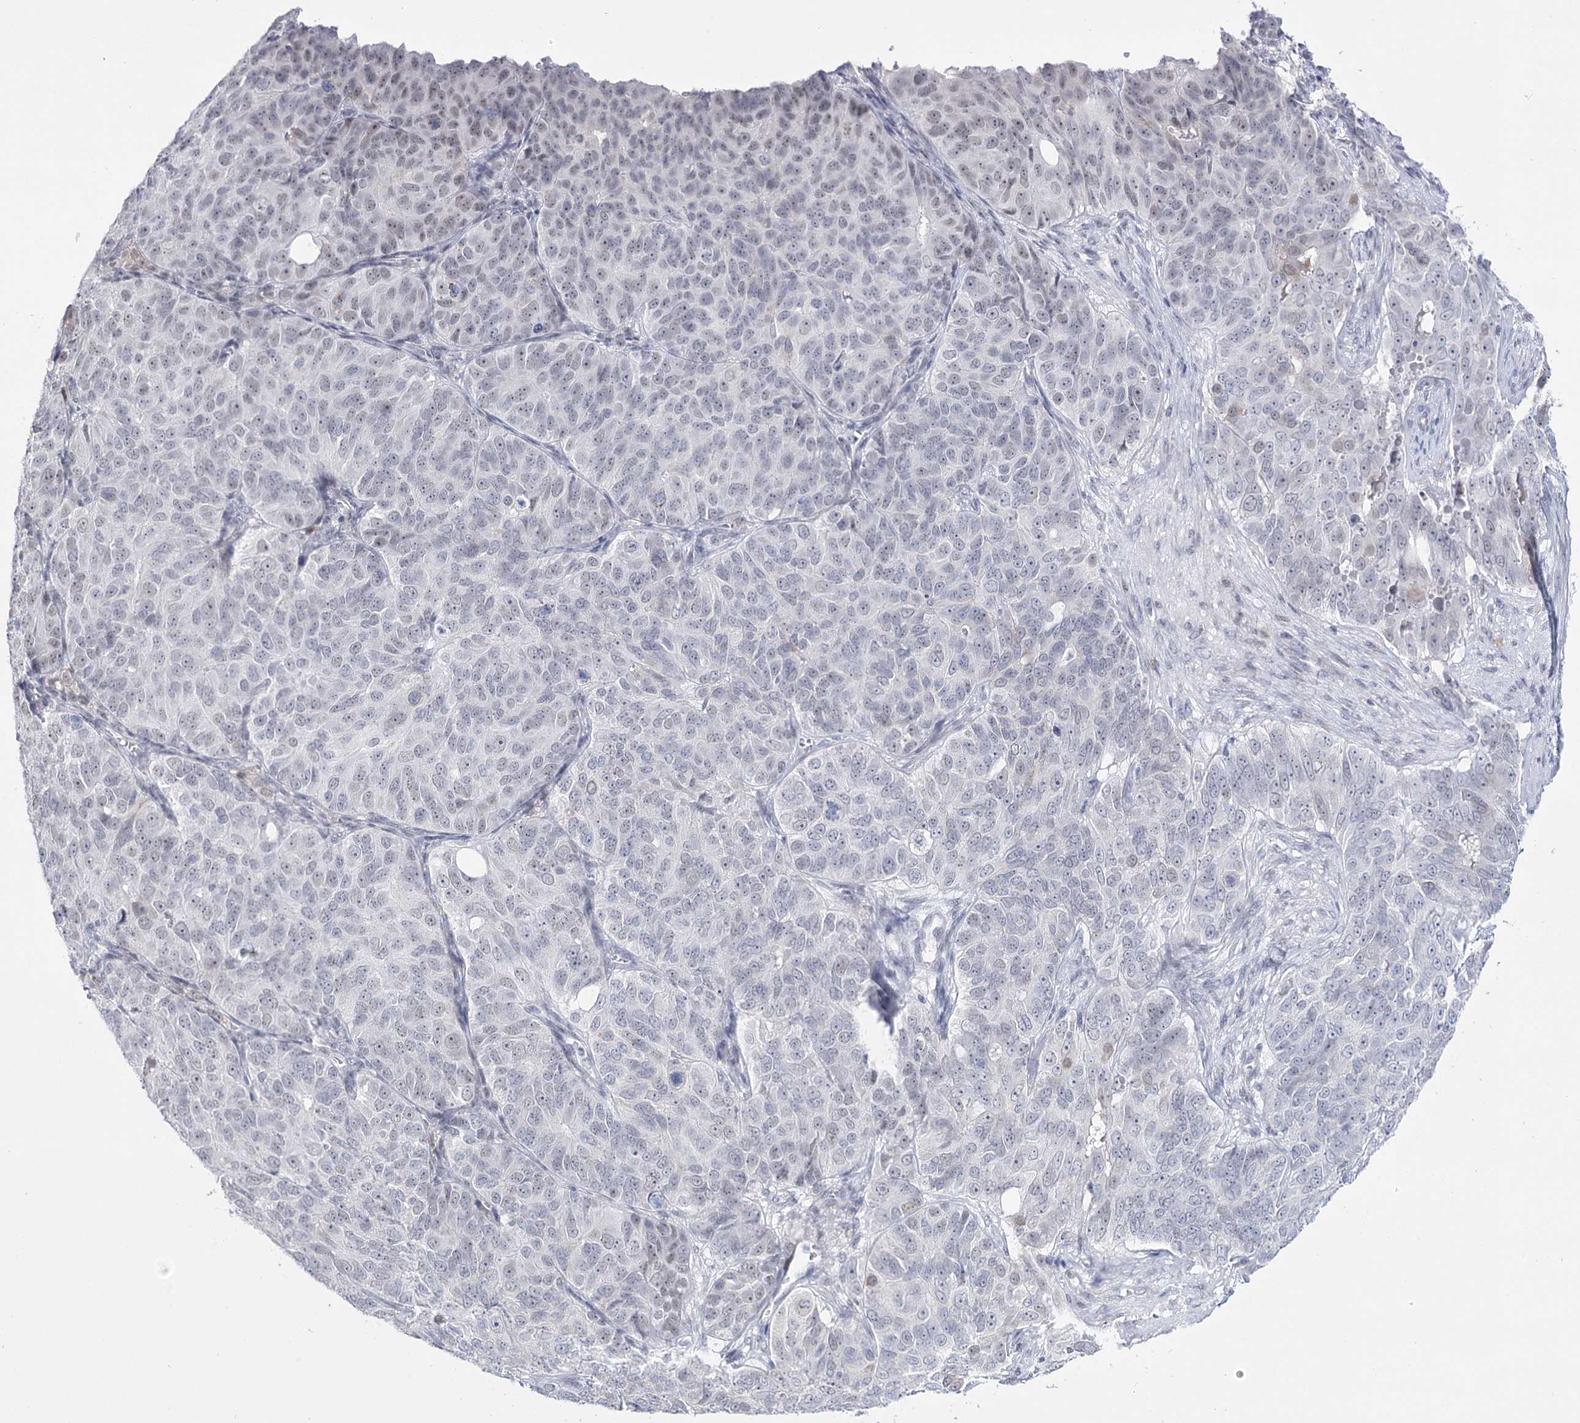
{"staining": {"intensity": "negative", "quantity": "none", "location": "none"}, "tissue": "ovarian cancer", "cell_type": "Tumor cells", "image_type": "cancer", "snomed": [{"axis": "morphology", "description": "Carcinoma, endometroid"}, {"axis": "topography", "description": "Ovary"}], "caption": "Protein analysis of ovarian endometroid carcinoma displays no significant expression in tumor cells.", "gene": "RBM15B", "patient": {"sex": "female", "age": 51}}